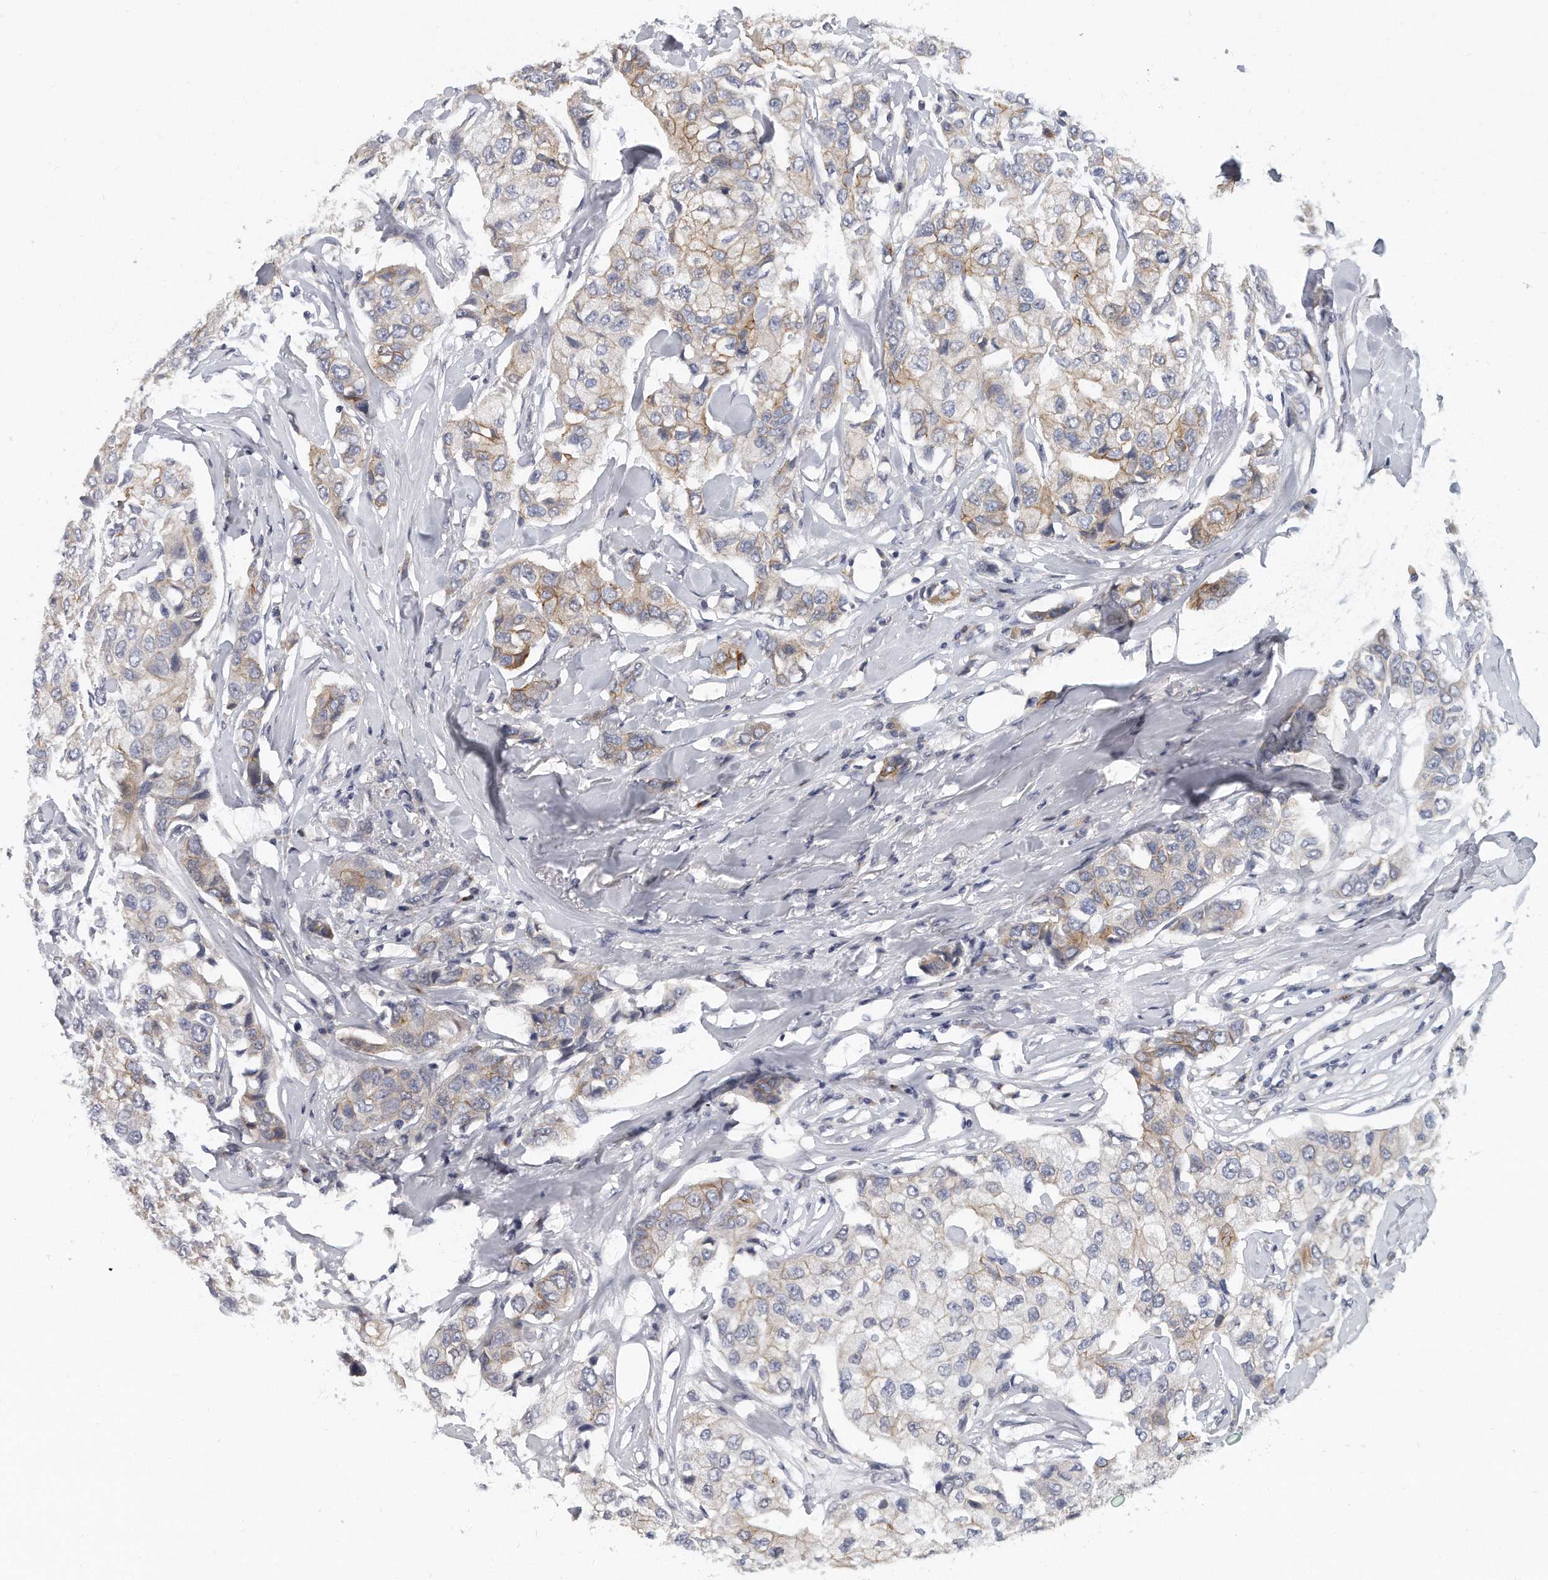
{"staining": {"intensity": "weak", "quantity": "<25%", "location": "cytoplasmic/membranous"}, "tissue": "breast cancer", "cell_type": "Tumor cells", "image_type": "cancer", "snomed": [{"axis": "morphology", "description": "Duct carcinoma"}, {"axis": "topography", "description": "Breast"}], "caption": "Breast cancer (invasive ductal carcinoma) was stained to show a protein in brown. There is no significant expression in tumor cells.", "gene": "PLEKHA6", "patient": {"sex": "female", "age": 80}}